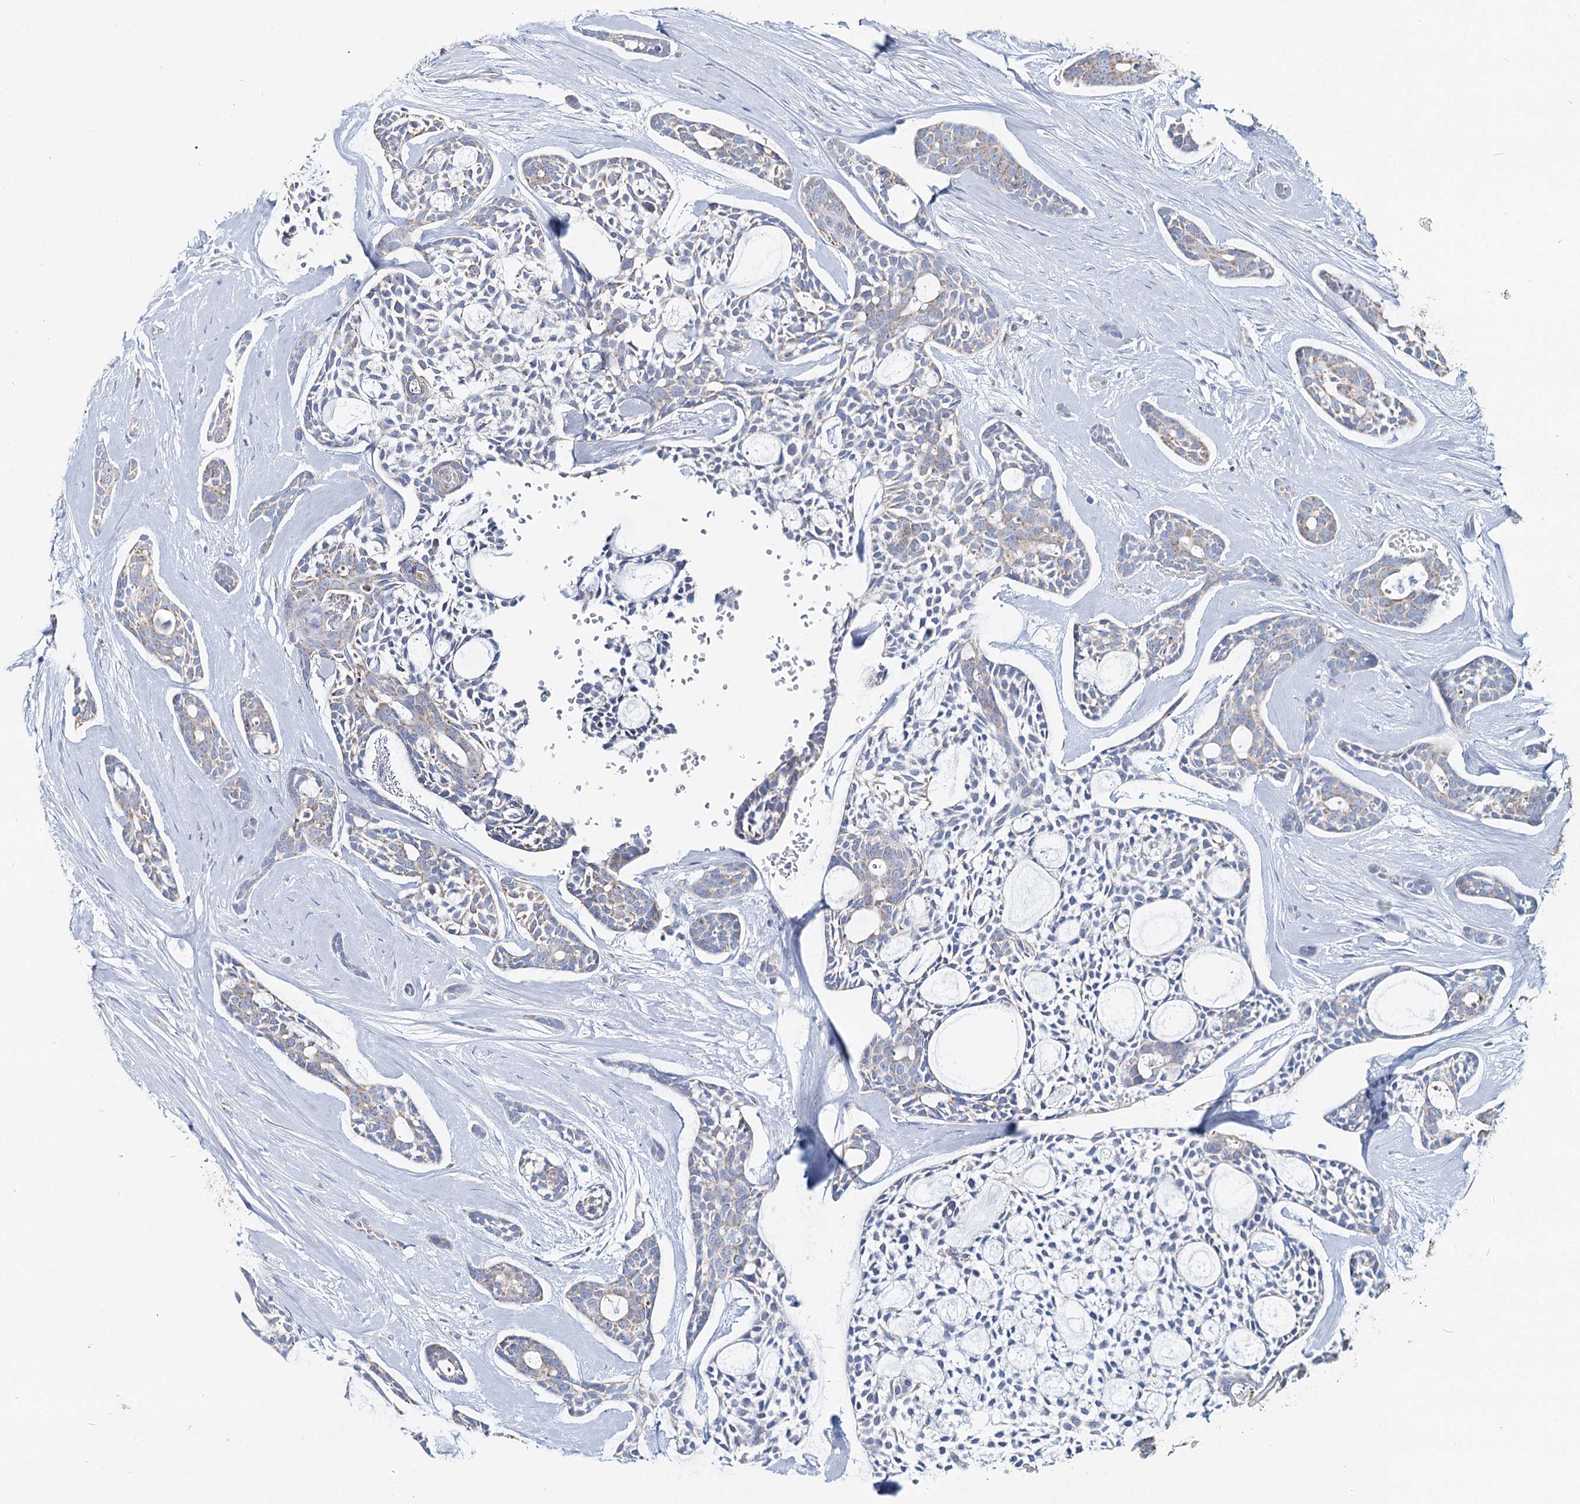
{"staining": {"intensity": "weak", "quantity": "<25%", "location": "cytoplasmic/membranous"}, "tissue": "head and neck cancer", "cell_type": "Tumor cells", "image_type": "cancer", "snomed": [{"axis": "morphology", "description": "Adenocarcinoma, NOS"}, {"axis": "topography", "description": "Subcutis"}, {"axis": "topography", "description": "Head-Neck"}], "caption": "This is an immunohistochemistry image of adenocarcinoma (head and neck). There is no expression in tumor cells.", "gene": "MCCC2", "patient": {"sex": "female", "age": 73}}